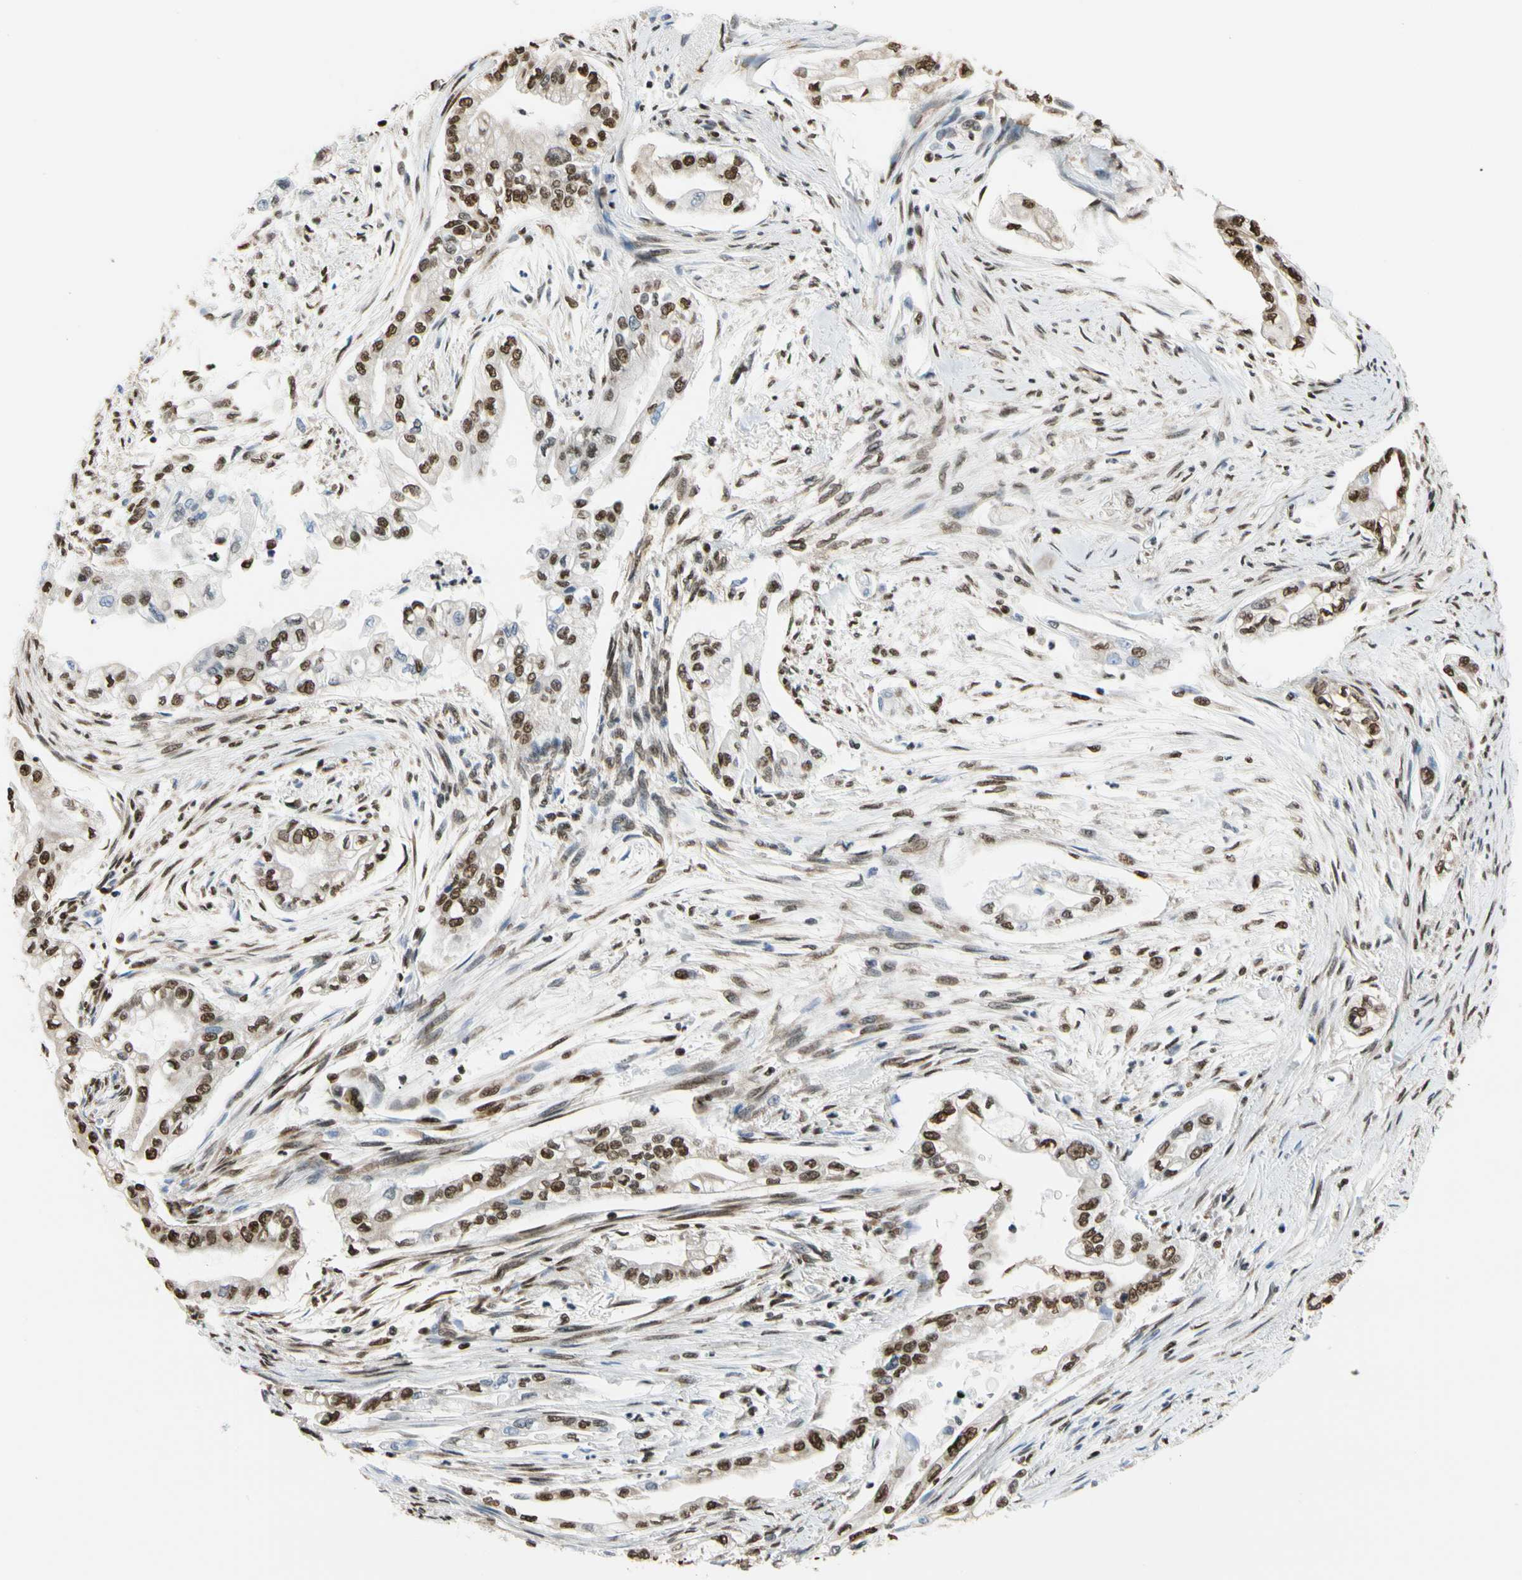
{"staining": {"intensity": "moderate", "quantity": ">75%", "location": "nuclear"}, "tissue": "pancreatic cancer", "cell_type": "Tumor cells", "image_type": "cancer", "snomed": [{"axis": "morphology", "description": "Normal tissue, NOS"}, {"axis": "topography", "description": "Pancreas"}], "caption": "Protein staining exhibits moderate nuclear staining in approximately >75% of tumor cells in pancreatic cancer. Using DAB (brown) and hematoxylin (blue) stains, captured at high magnification using brightfield microscopy.", "gene": "HNRNPK", "patient": {"sex": "male", "age": 42}}